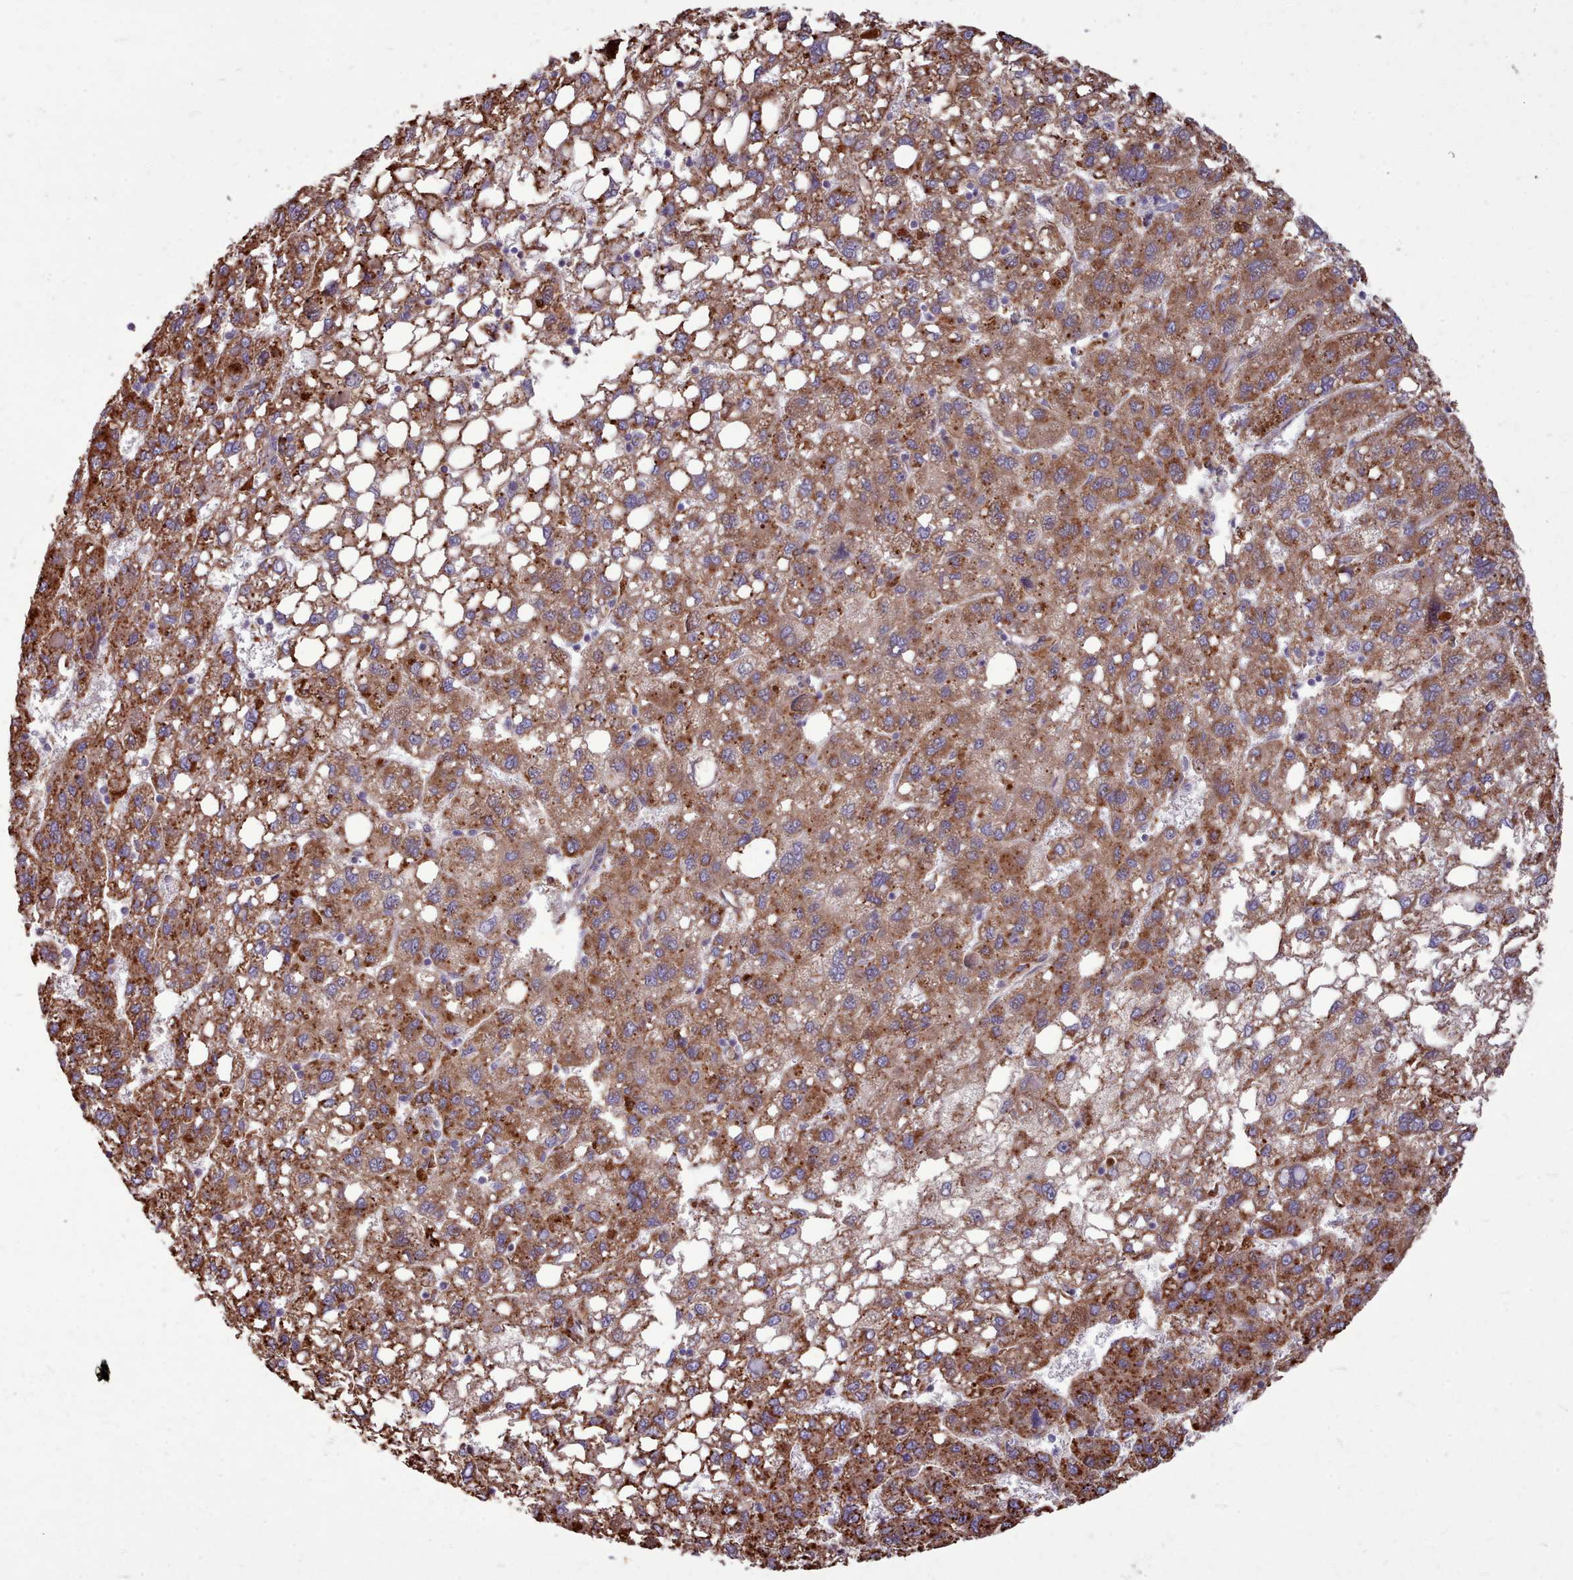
{"staining": {"intensity": "strong", "quantity": ">75%", "location": "cytoplasmic/membranous"}, "tissue": "liver cancer", "cell_type": "Tumor cells", "image_type": "cancer", "snomed": [{"axis": "morphology", "description": "Carcinoma, Hepatocellular, NOS"}, {"axis": "topography", "description": "Liver"}], "caption": "Liver cancer tissue displays strong cytoplasmic/membranous expression in approximately >75% of tumor cells, visualized by immunohistochemistry. Immunohistochemistry stains the protein of interest in brown and the nuclei are stained blue.", "gene": "PACSIN3", "patient": {"sex": "female", "age": 82}}